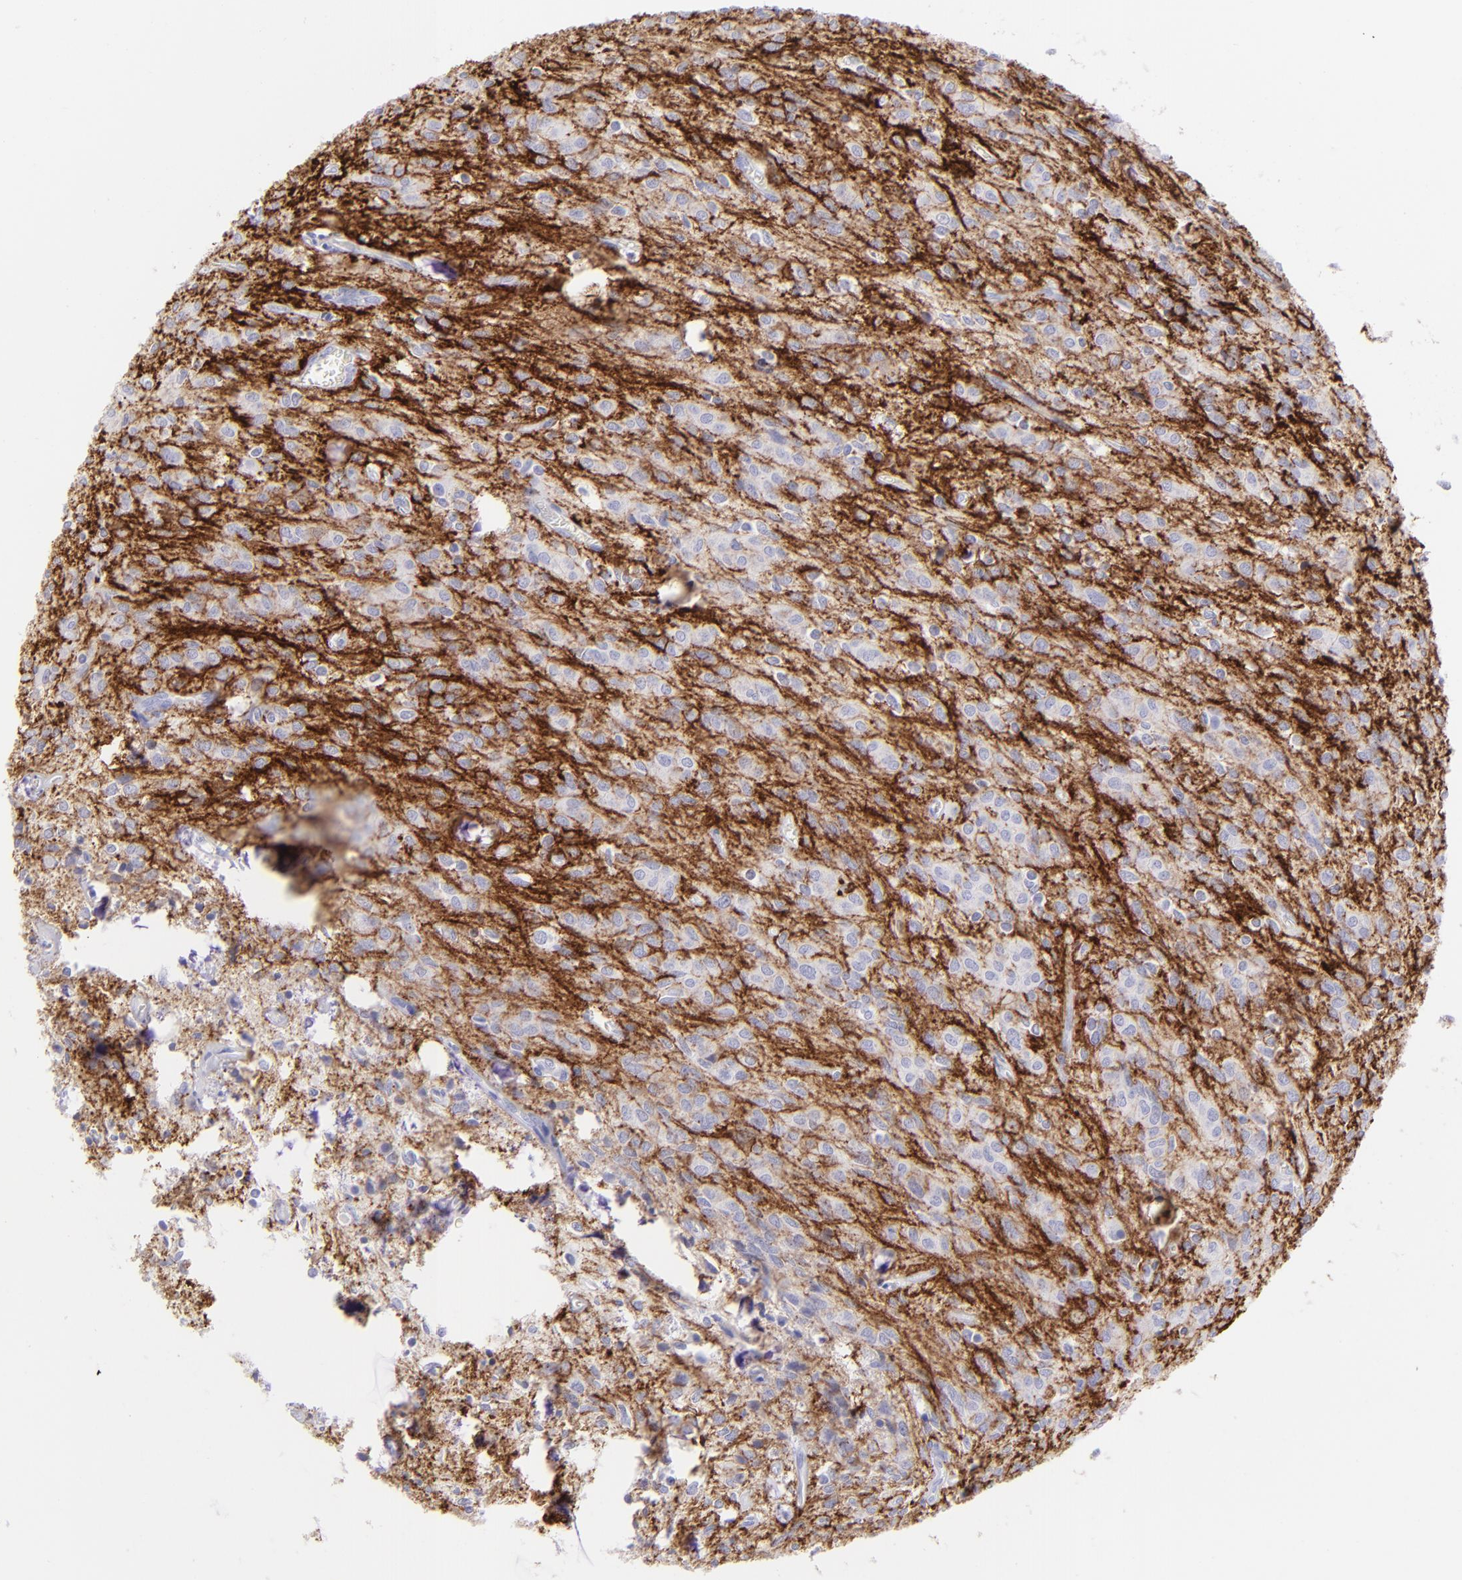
{"staining": {"intensity": "negative", "quantity": "none", "location": "none"}, "tissue": "glioma", "cell_type": "Tumor cells", "image_type": "cancer", "snomed": [{"axis": "morphology", "description": "Glioma, malignant, Low grade"}, {"axis": "topography", "description": "Brain"}], "caption": "The micrograph exhibits no staining of tumor cells in low-grade glioma (malignant).", "gene": "SLC1A2", "patient": {"sex": "female", "age": 15}}